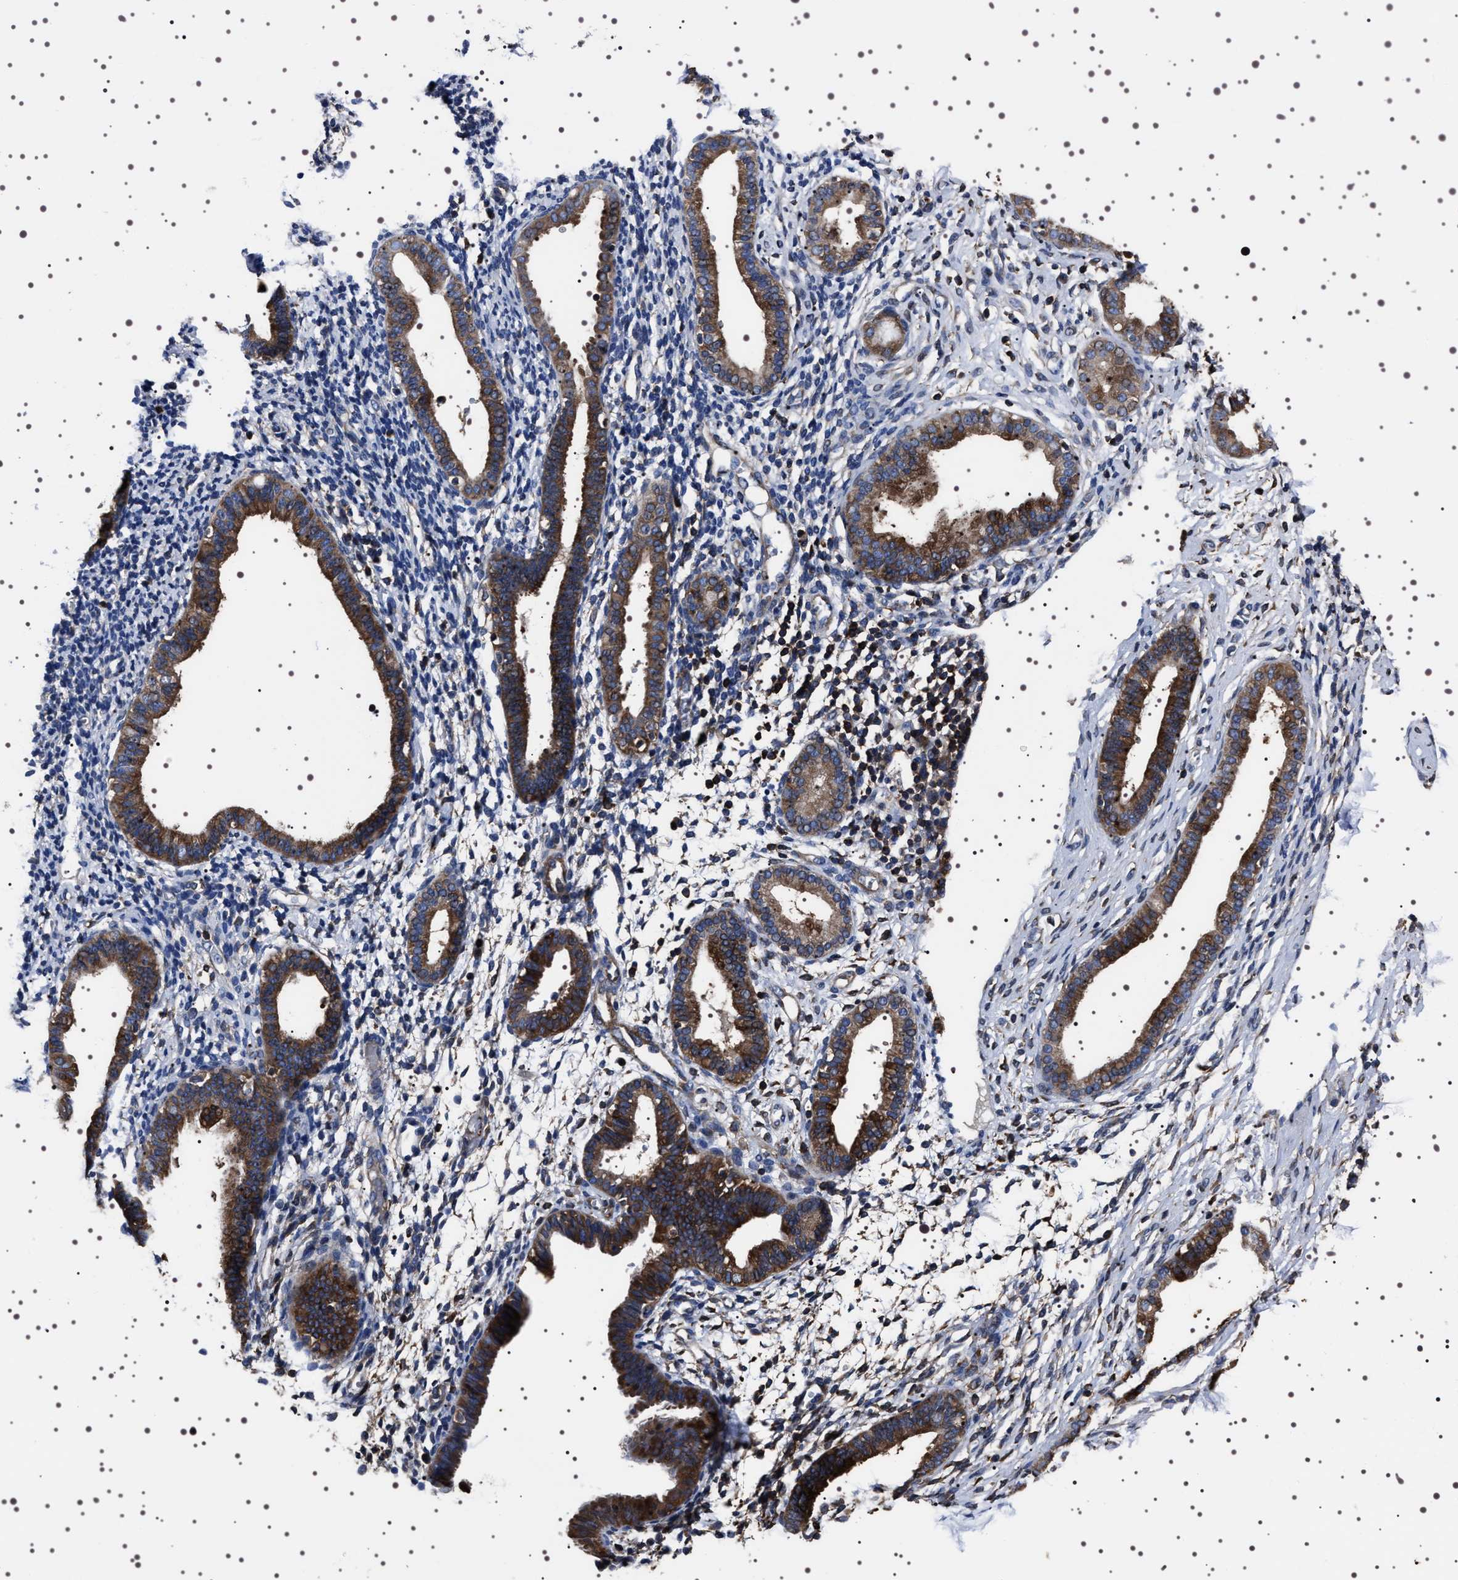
{"staining": {"intensity": "weak", "quantity": "<25%", "location": "cytoplasmic/membranous"}, "tissue": "endometrium", "cell_type": "Cells in endometrial stroma", "image_type": "normal", "snomed": [{"axis": "morphology", "description": "Normal tissue, NOS"}, {"axis": "topography", "description": "Endometrium"}], "caption": "A histopathology image of endometrium stained for a protein shows no brown staining in cells in endometrial stroma. The staining is performed using DAB brown chromogen with nuclei counter-stained in using hematoxylin.", "gene": "WDR1", "patient": {"sex": "female", "age": 61}}